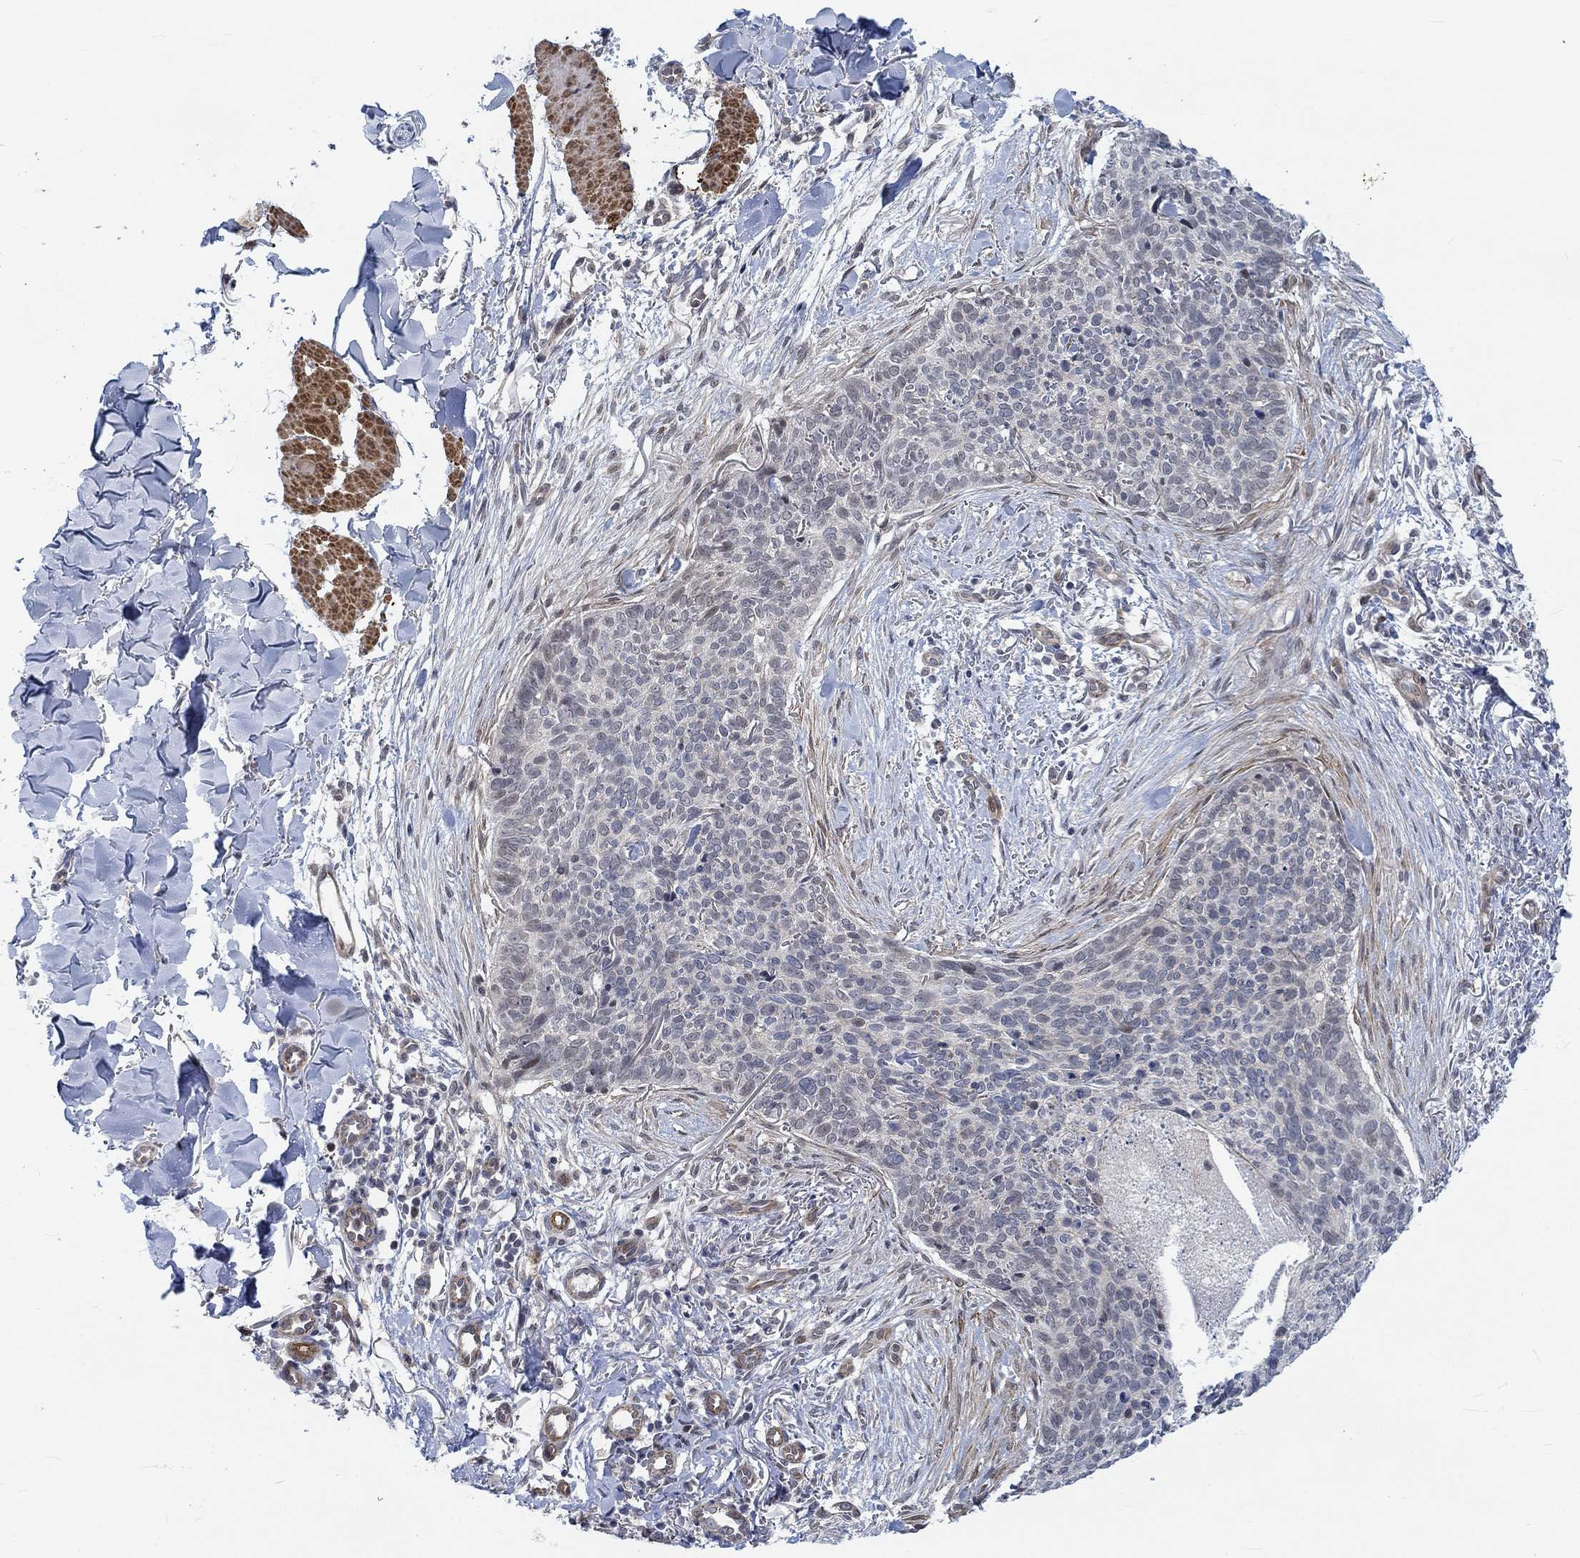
{"staining": {"intensity": "negative", "quantity": "none", "location": "none"}, "tissue": "skin cancer", "cell_type": "Tumor cells", "image_type": "cancer", "snomed": [{"axis": "morphology", "description": "Basal cell carcinoma"}, {"axis": "topography", "description": "Skin"}], "caption": "An immunohistochemistry photomicrograph of skin cancer (basal cell carcinoma) is shown. There is no staining in tumor cells of skin cancer (basal cell carcinoma). (DAB immunohistochemistry (IHC) visualized using brightfield microscopy, high magnification).", "gene": "KCNH8", "patient": {"sex": "male", "age": 64}}